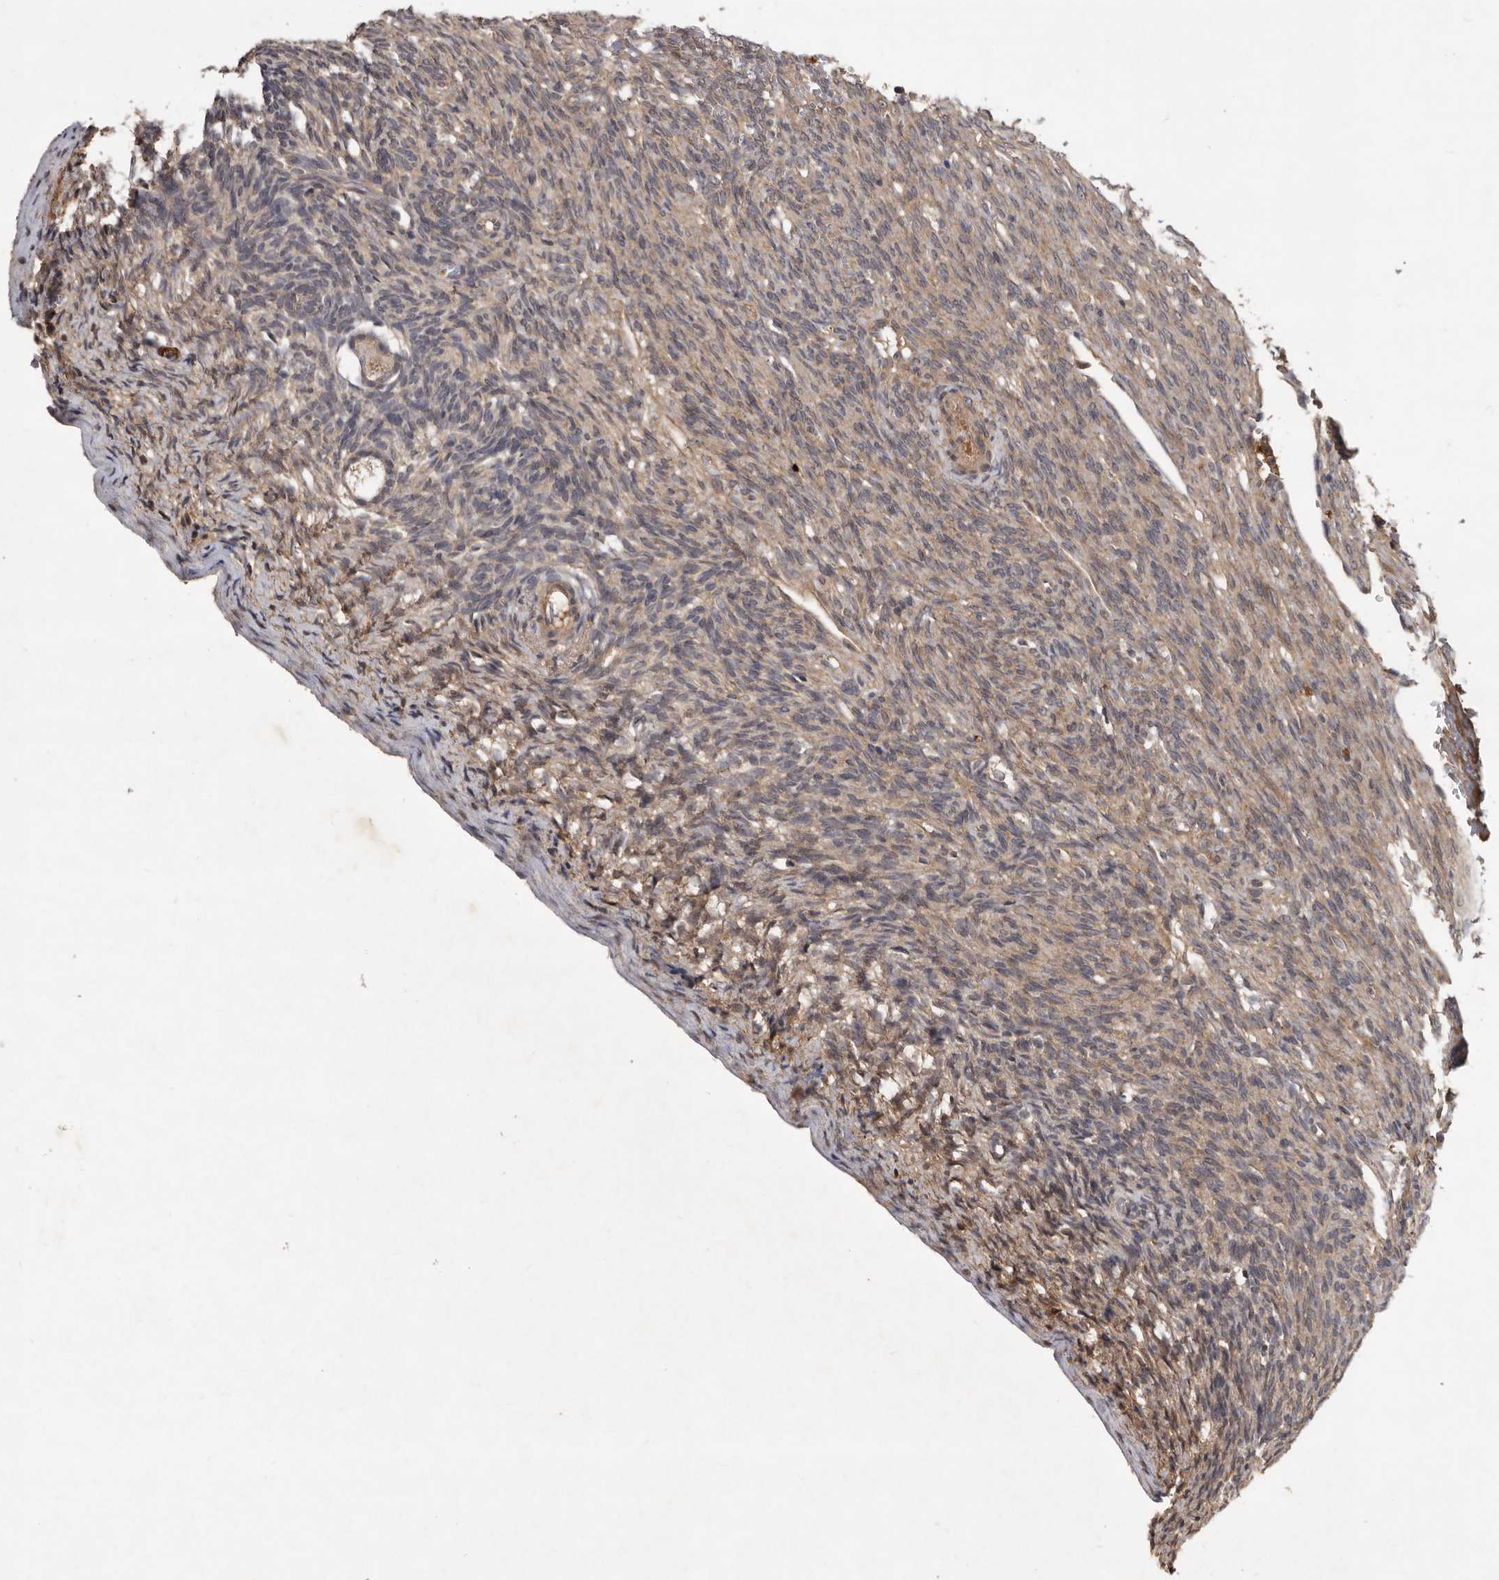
{"staining": {"intensity": "weak", "quantity": "25%-75%", "location": "cytoplasmic/membranous"}, "tissue": "ovary", "cell_type": "Follicle cells", "image_type": "normal", "snomed": [{"axis": "morphology", "description": "Normal tissue, NOS"}, {"axis": "topography", "description": "Ovary"}], "caption": "Brown immunohistochemical staining in unremarkable ovary displays weak cytoplasmic/membranous positivity in approximately 25%-75% of follicle cells.", "gene": "DNAJC28", "patient": {"sex": "female", "age": 34}}